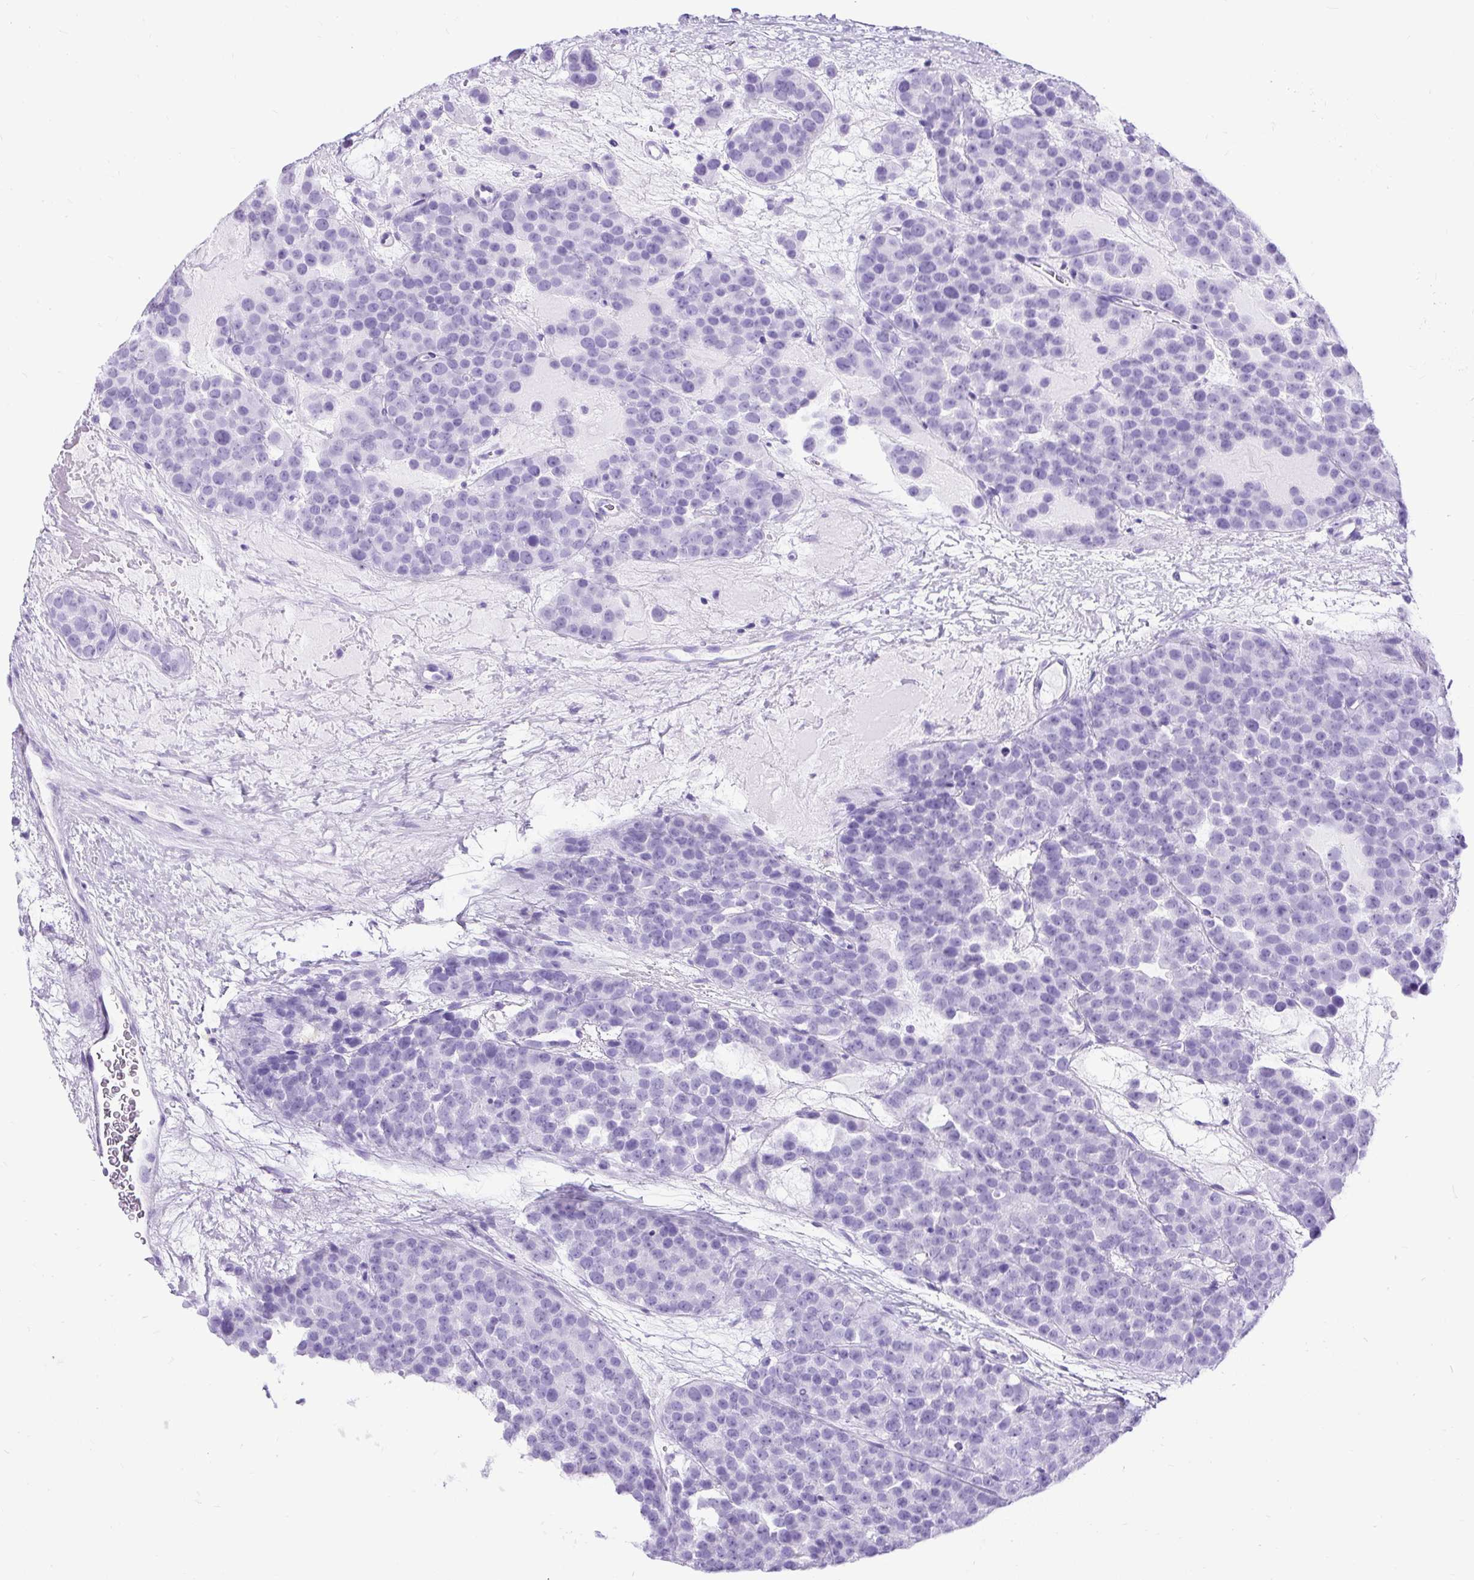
{"staining": {"intensity": "negative", "quantity": "none", "location": "none"}, "tissue": "testis cancer", "cell_type": "Tumor cells", "image_type": "cancer", "snomed": [{"axis": "morphology", "description": "Seminoma, NOS"}, {"axis": "topography", "description": "Testis"}], "caption": "A high-resolution photomicrograph shows immunohistochemistry staining of testis cancer (seminoma), which demonstrates no significant positivity in tumor cells.", "gene": "PDIA2", "patient": {"sex": "male", "age": 71}}